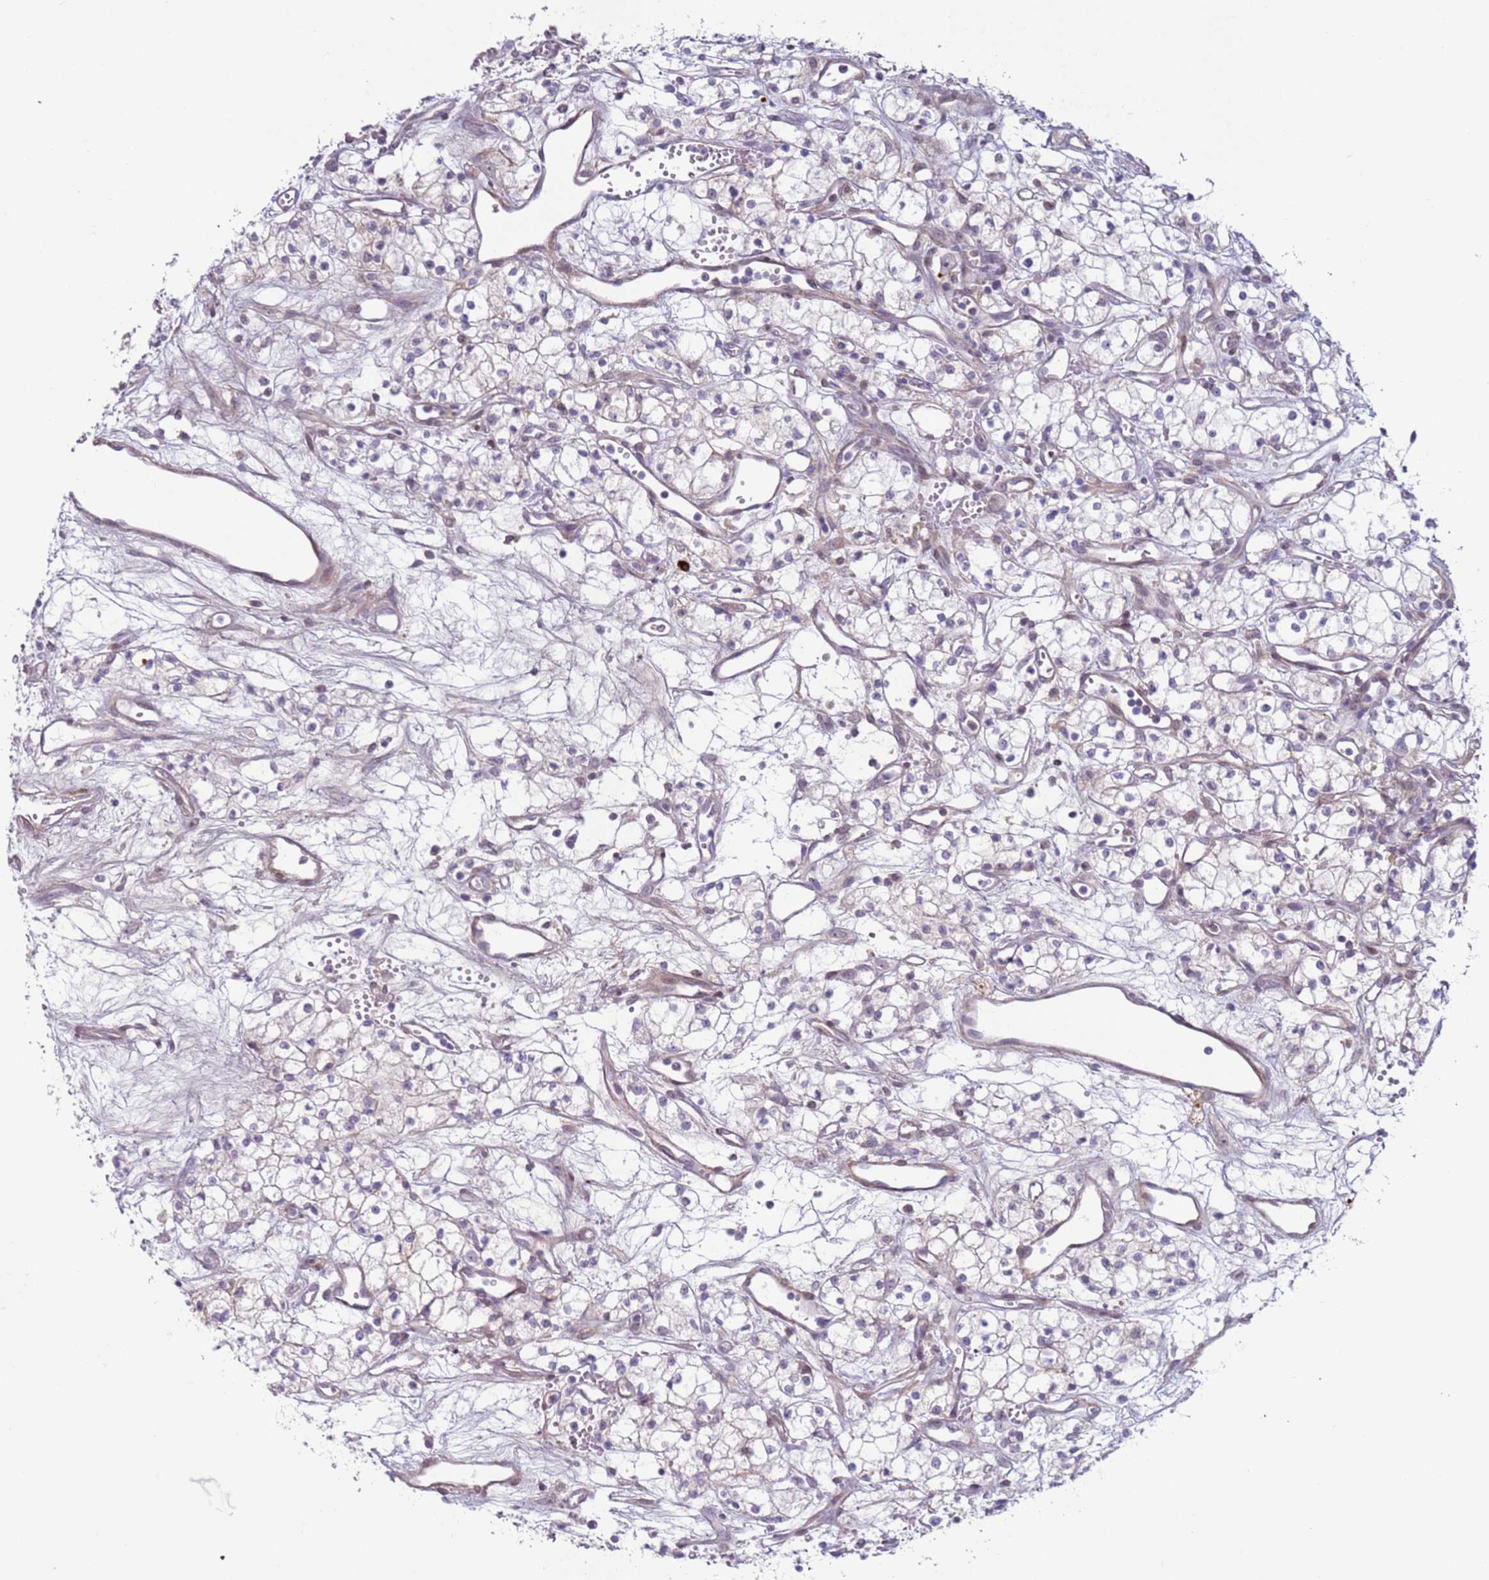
{"staining": {"intensity": "negative", "quantity": "none", "location": "none"}, "tissue": "renal cancer", "cell_type": "Tumor cells", "image_type": "cancer", "snomed": [{"axis": "morphology", "description": "Adenocarcinoma, NOS"}, {"axis": "topography", "description": "Kidney"}], "caption": "This is an immunohistochemistry (IHC) micrograph of human renal adenocarcinoma. There is no expression in tumor cells.", "gene": "NPAP1", "patient": {"sex": "male", "age": 59}}